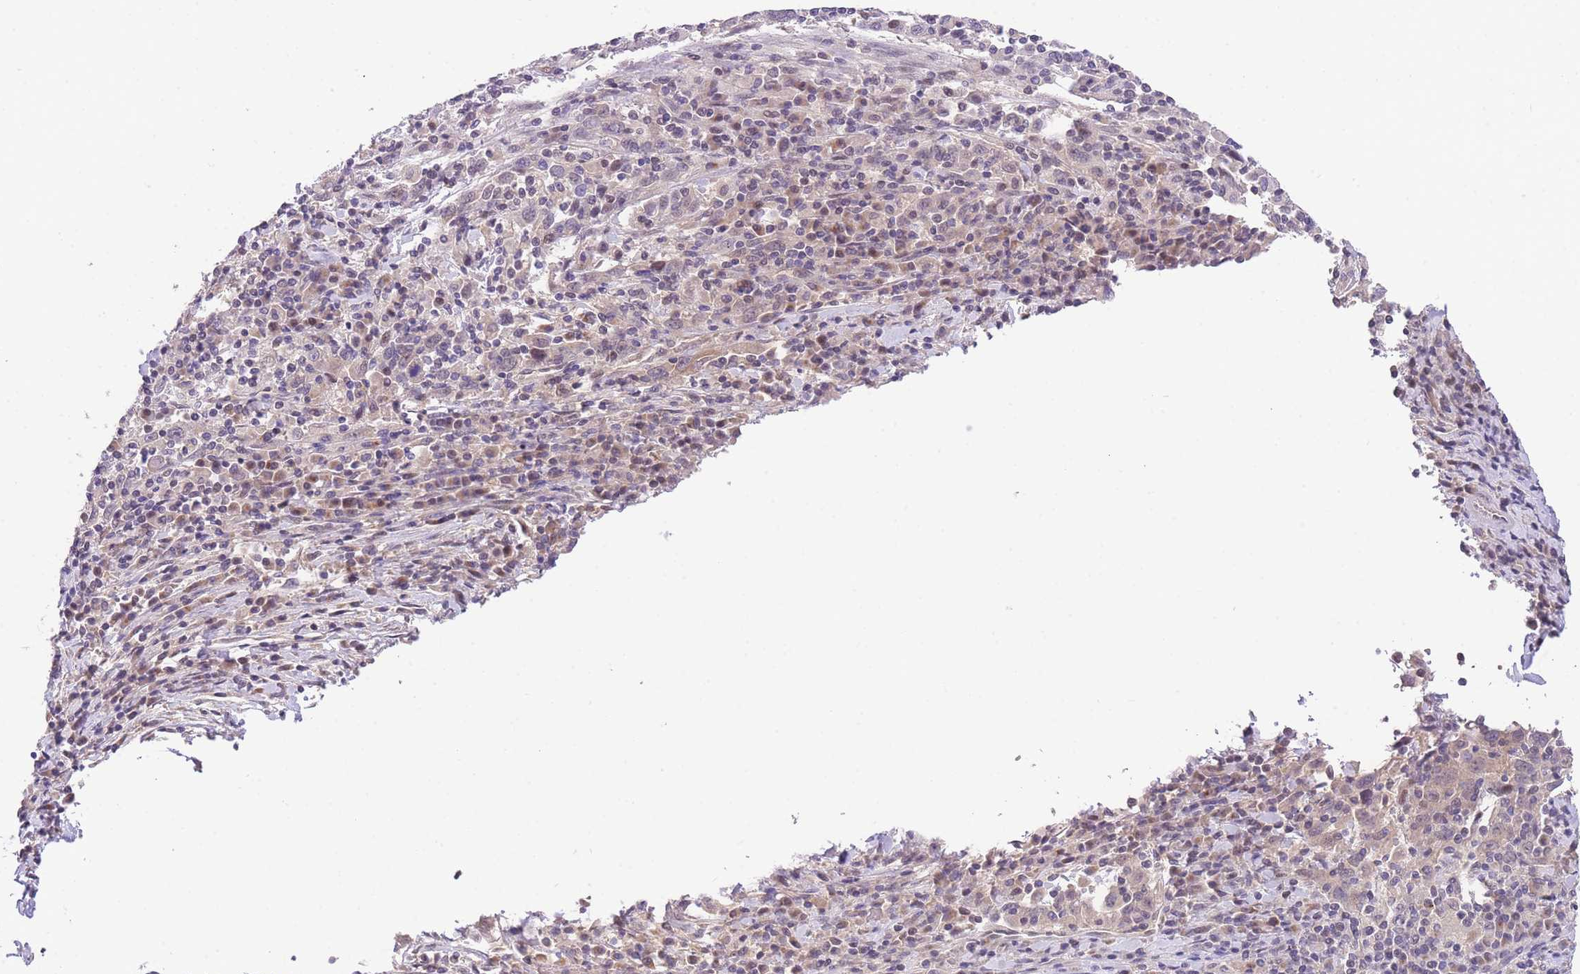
{"staining": {"intensity": "weak", "quantity": "<25%", "location": "nuclear"}, "tissue": "cervical cancer", "cell_type": "Tumor cells", "image_type": "cancer", "snomed": [{"axis": "morphology", "description": "Squamous cell carcinoma, NOS"}, {"axis": "topography", "description": "Cervix"}], "caption": "There is no significant expression in tumor cells of cervical cancer (squamous cell carcinoma).", "gene": "SLC35F2", "patient": {"sex": "female", "age": 46}}